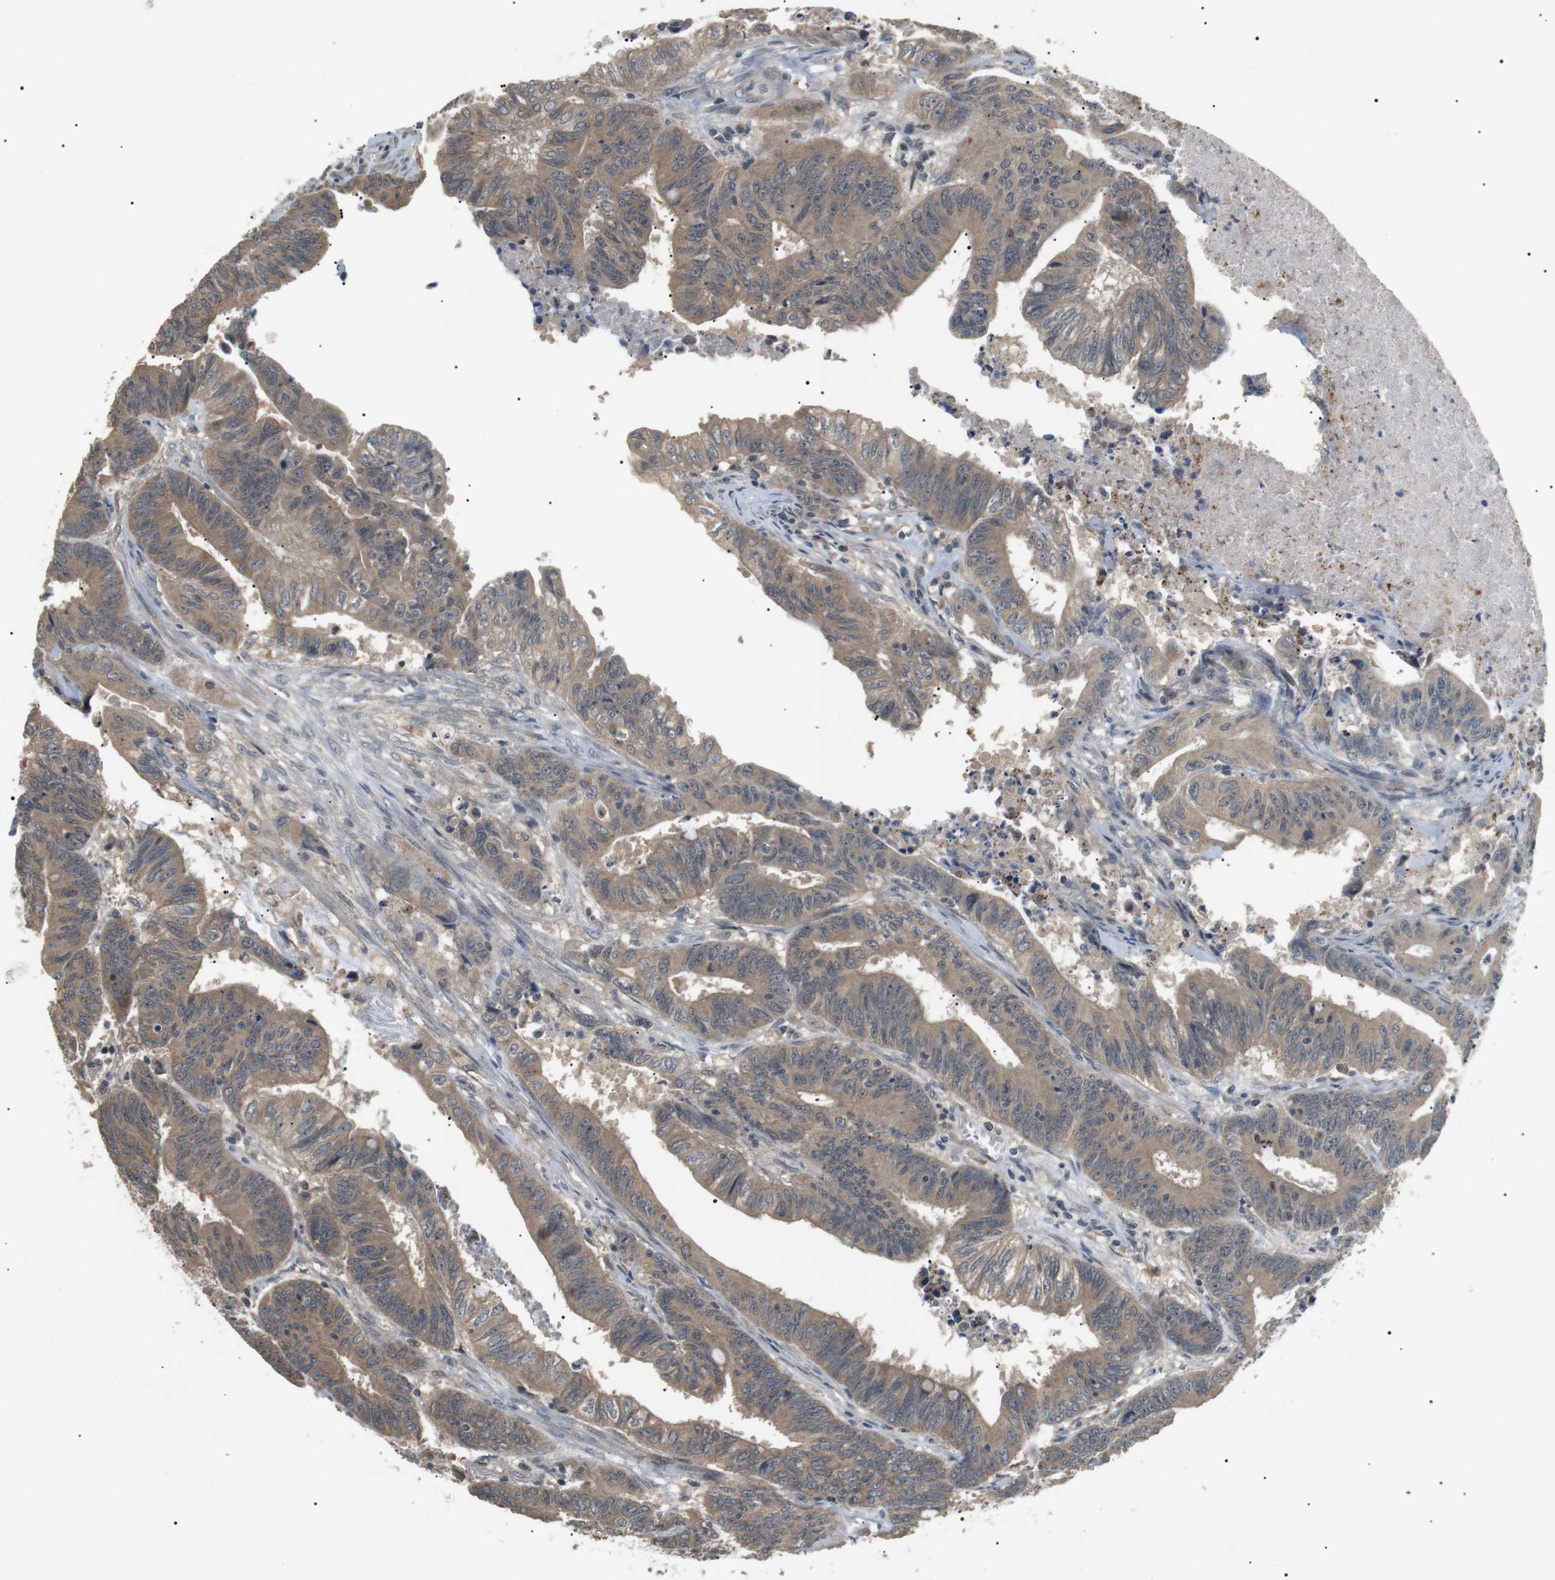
{"staining": {"intensity": "moderate", "quantity": ">75%", "location": "cytoplasmic/membranous"}, "tissue": "colorectal cancer", "cell_type": "Tumor cells", "image_type": "cancer", "snomed": [{"axis": "morphology", "description": "Adenocarcinoma, NOS"}, {"axis": "topography", "description": "Colon"}], "caption": "Immunohistochemistry staining of adenocarcinoma (colorectal), which exhibits medium levels of moderate cytoplasmic/membranous expression in approximately >75% of tumor cells indicating moderate cytoplasmic/membranous protein positivity. The staining was performed using DAB (brown) for protein detection and nuclei were counterstained in hematoxylin (blue).", "gene": "HSPA13", "patient": {"sex": "male", "age": 45}}